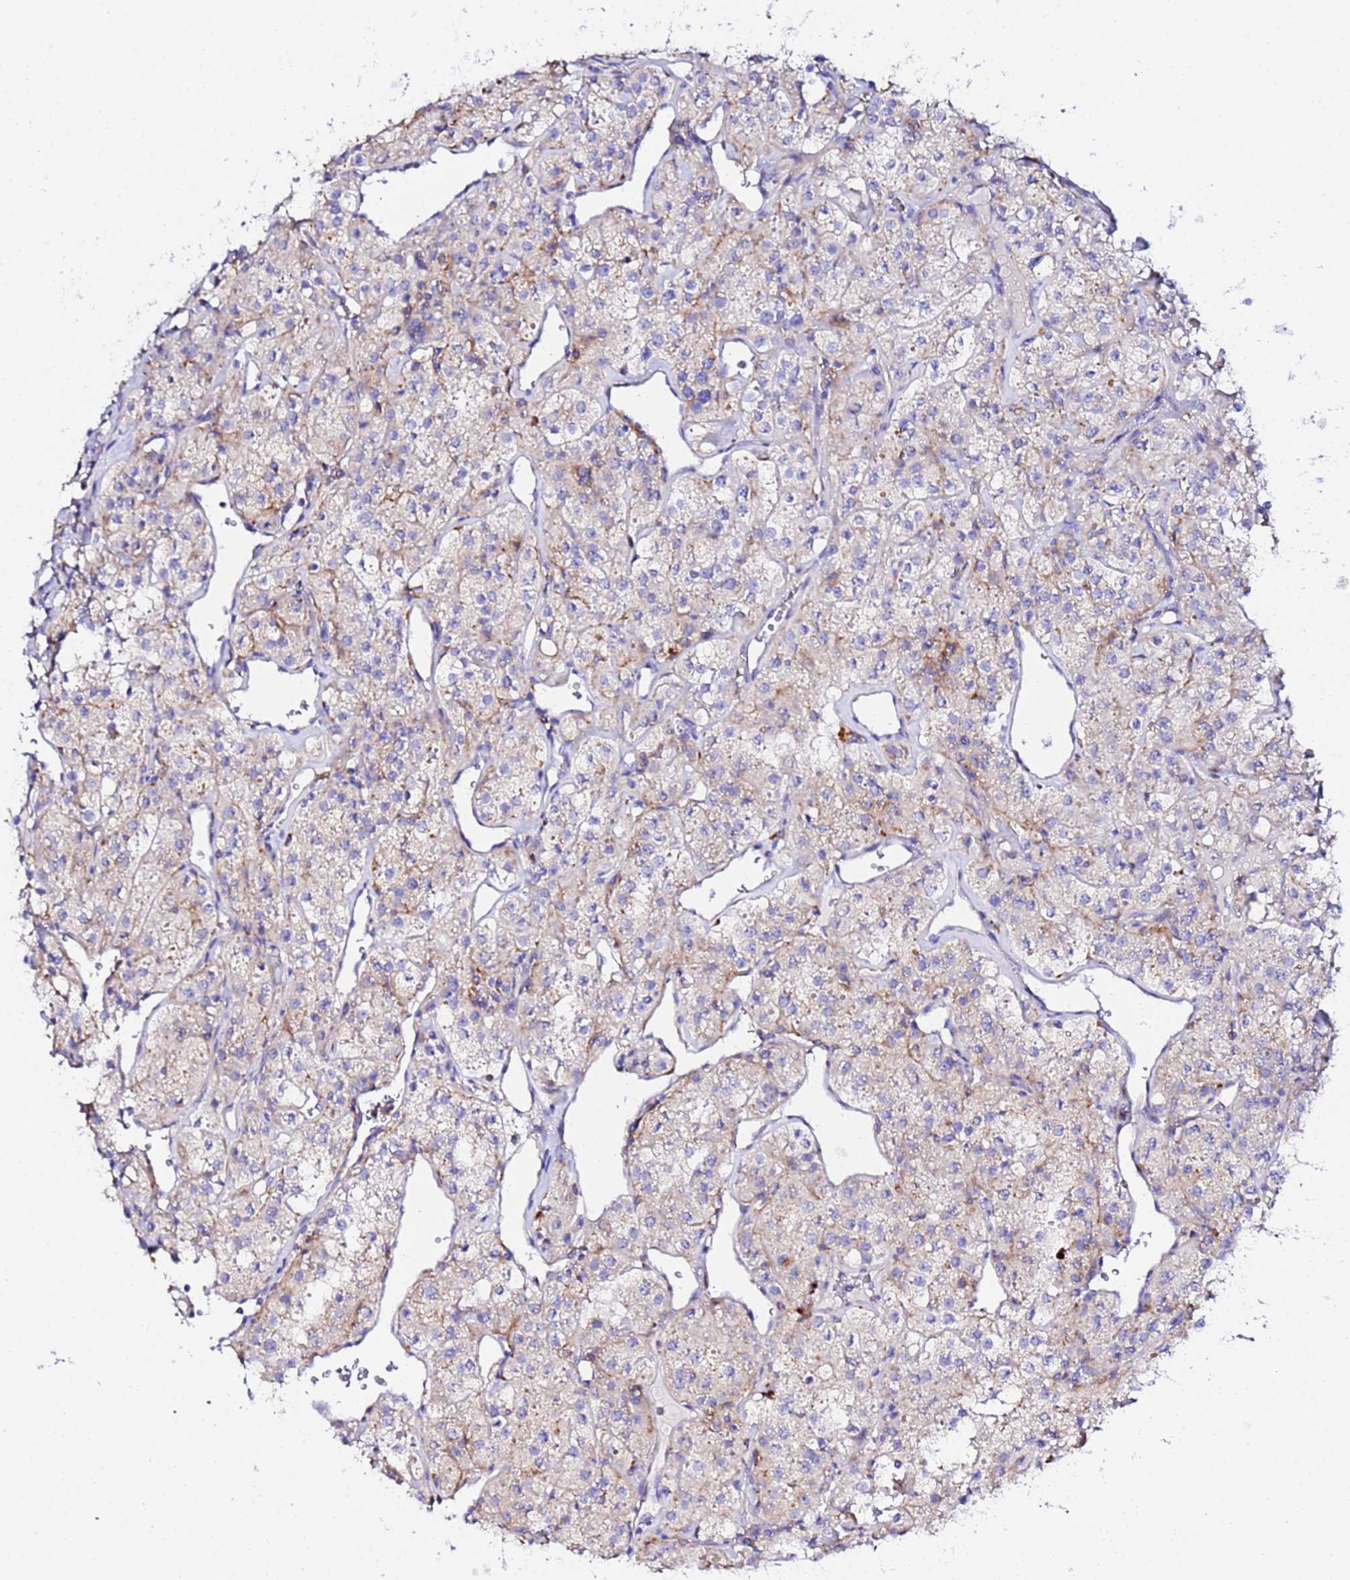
{"staining": {"intensity": "weak", "quantity": "25%-75%", "location": "cytoplasmic/membranous"}, "tissue": "renal cancer", "cell_type": "Tumor cells", "image_type": "cancer", "snomed": [{"axis": "morphology", "description": "Adenocarcinoma, NOS"}, {"axis": "topography", "description": "Kidney"}], "caption": "This photomicrograph demonstrates renal cancer stained with IHC to label a protein in brown. The cytoplasmic/membranous of tumor cells show weak positivity for the protein. Nuclei are counter-stained blue.", "gene": "VTI1B", "patient": {"sex": "male", "age": 77}}